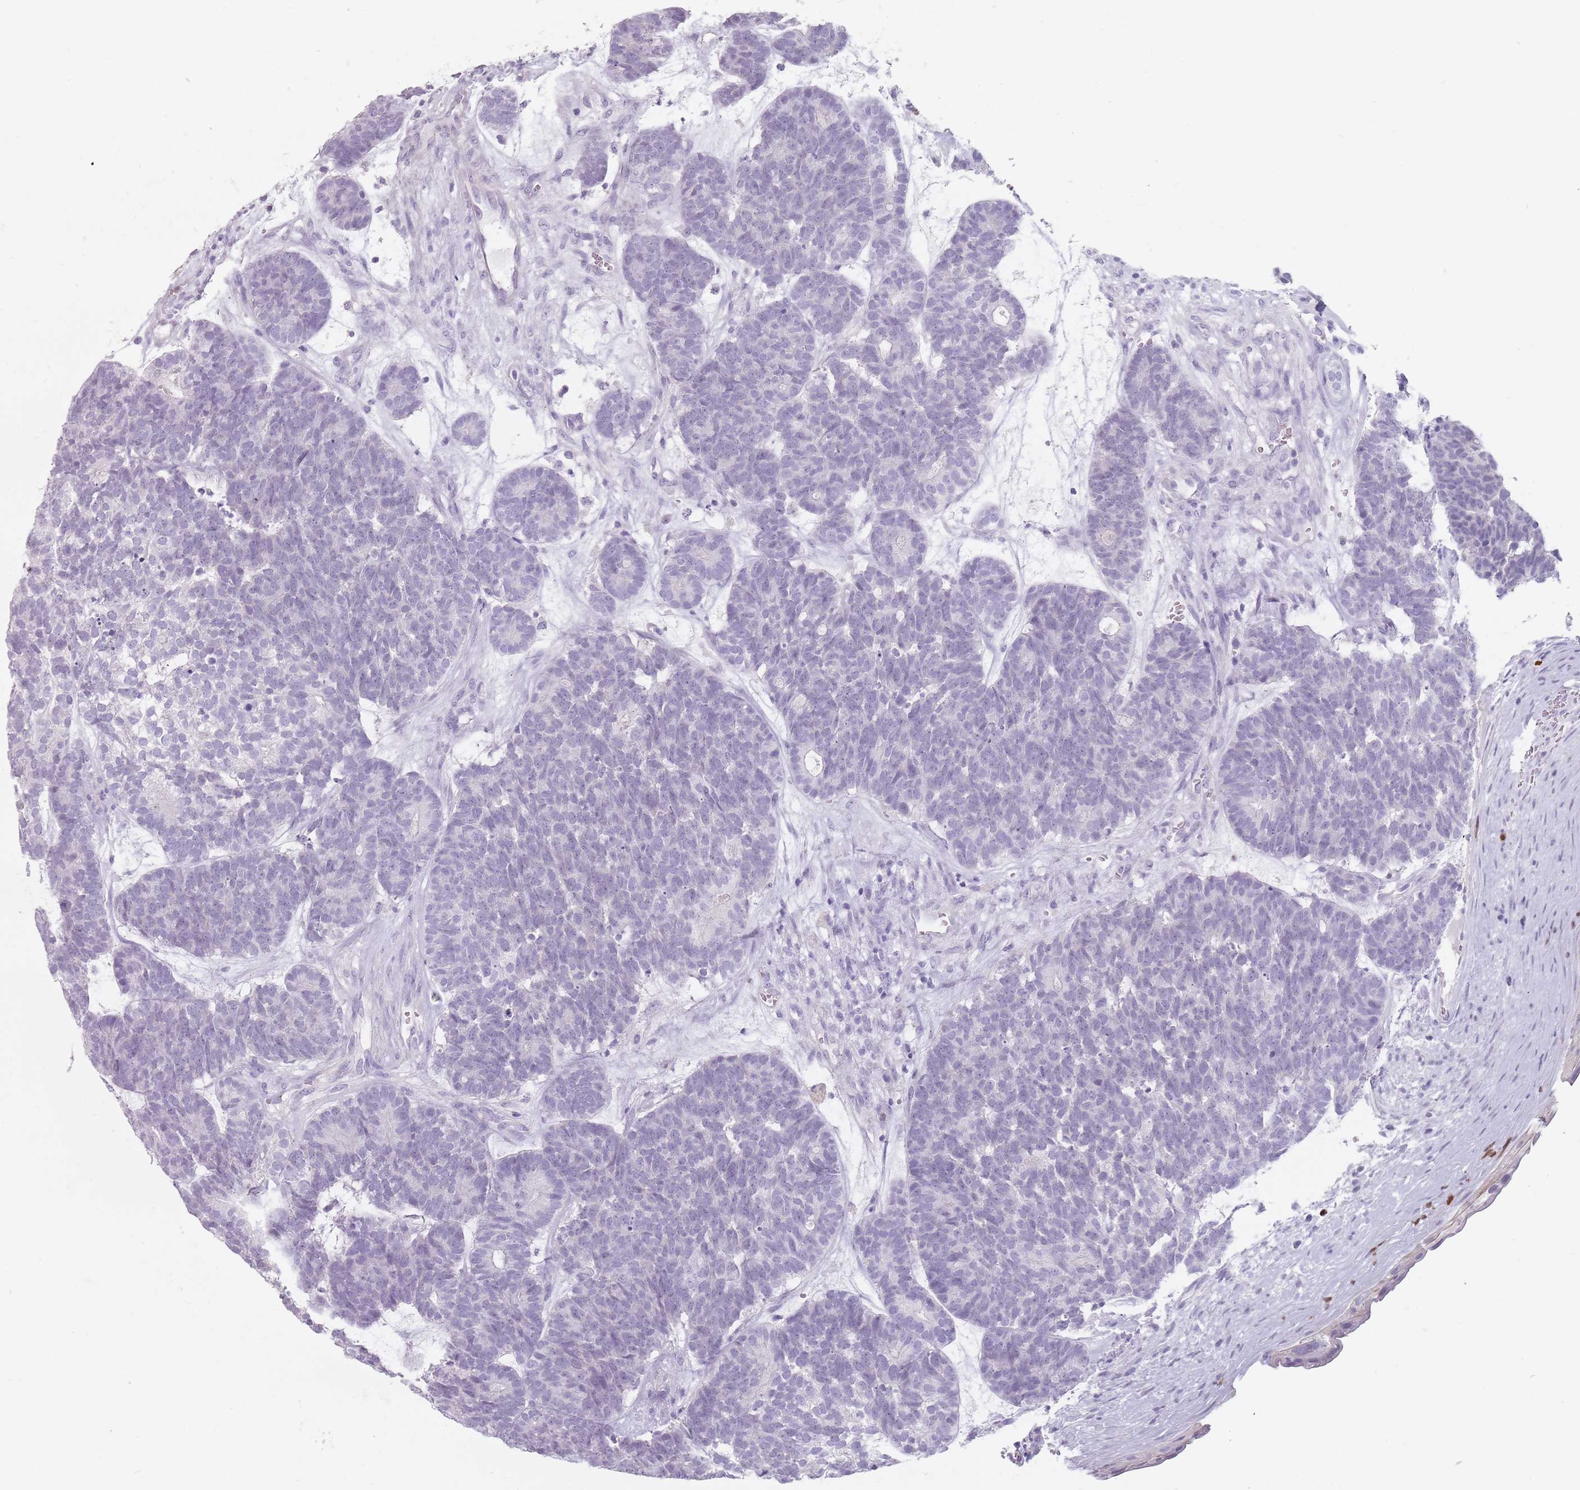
{"staining": {"intensity": "negative", "quantity": "none", "location": "none"}, "tissue": "head and neck cancer", "cell_type": "Tumor cells", "image_type": "cancer", "snomed": [{"axis": "morphology", "description": "Adenocarcinoma, NOS"}, {"axis": "topography", "description": "Head-Neck"}], "caption": "A high-resolution image shows IHC staining of adenocarcinoma (head and neck), which displays no significant positivity in tumor cells. Brightfield microscopy of immunohistochemistry (IHC) stained with DAB (3,3'-diaminobenzidine) (brown) and hematoxylin (blue), captured at high magnification.", "gene": "ZNF584", "patient": {"sex": "female", "age": 81}}